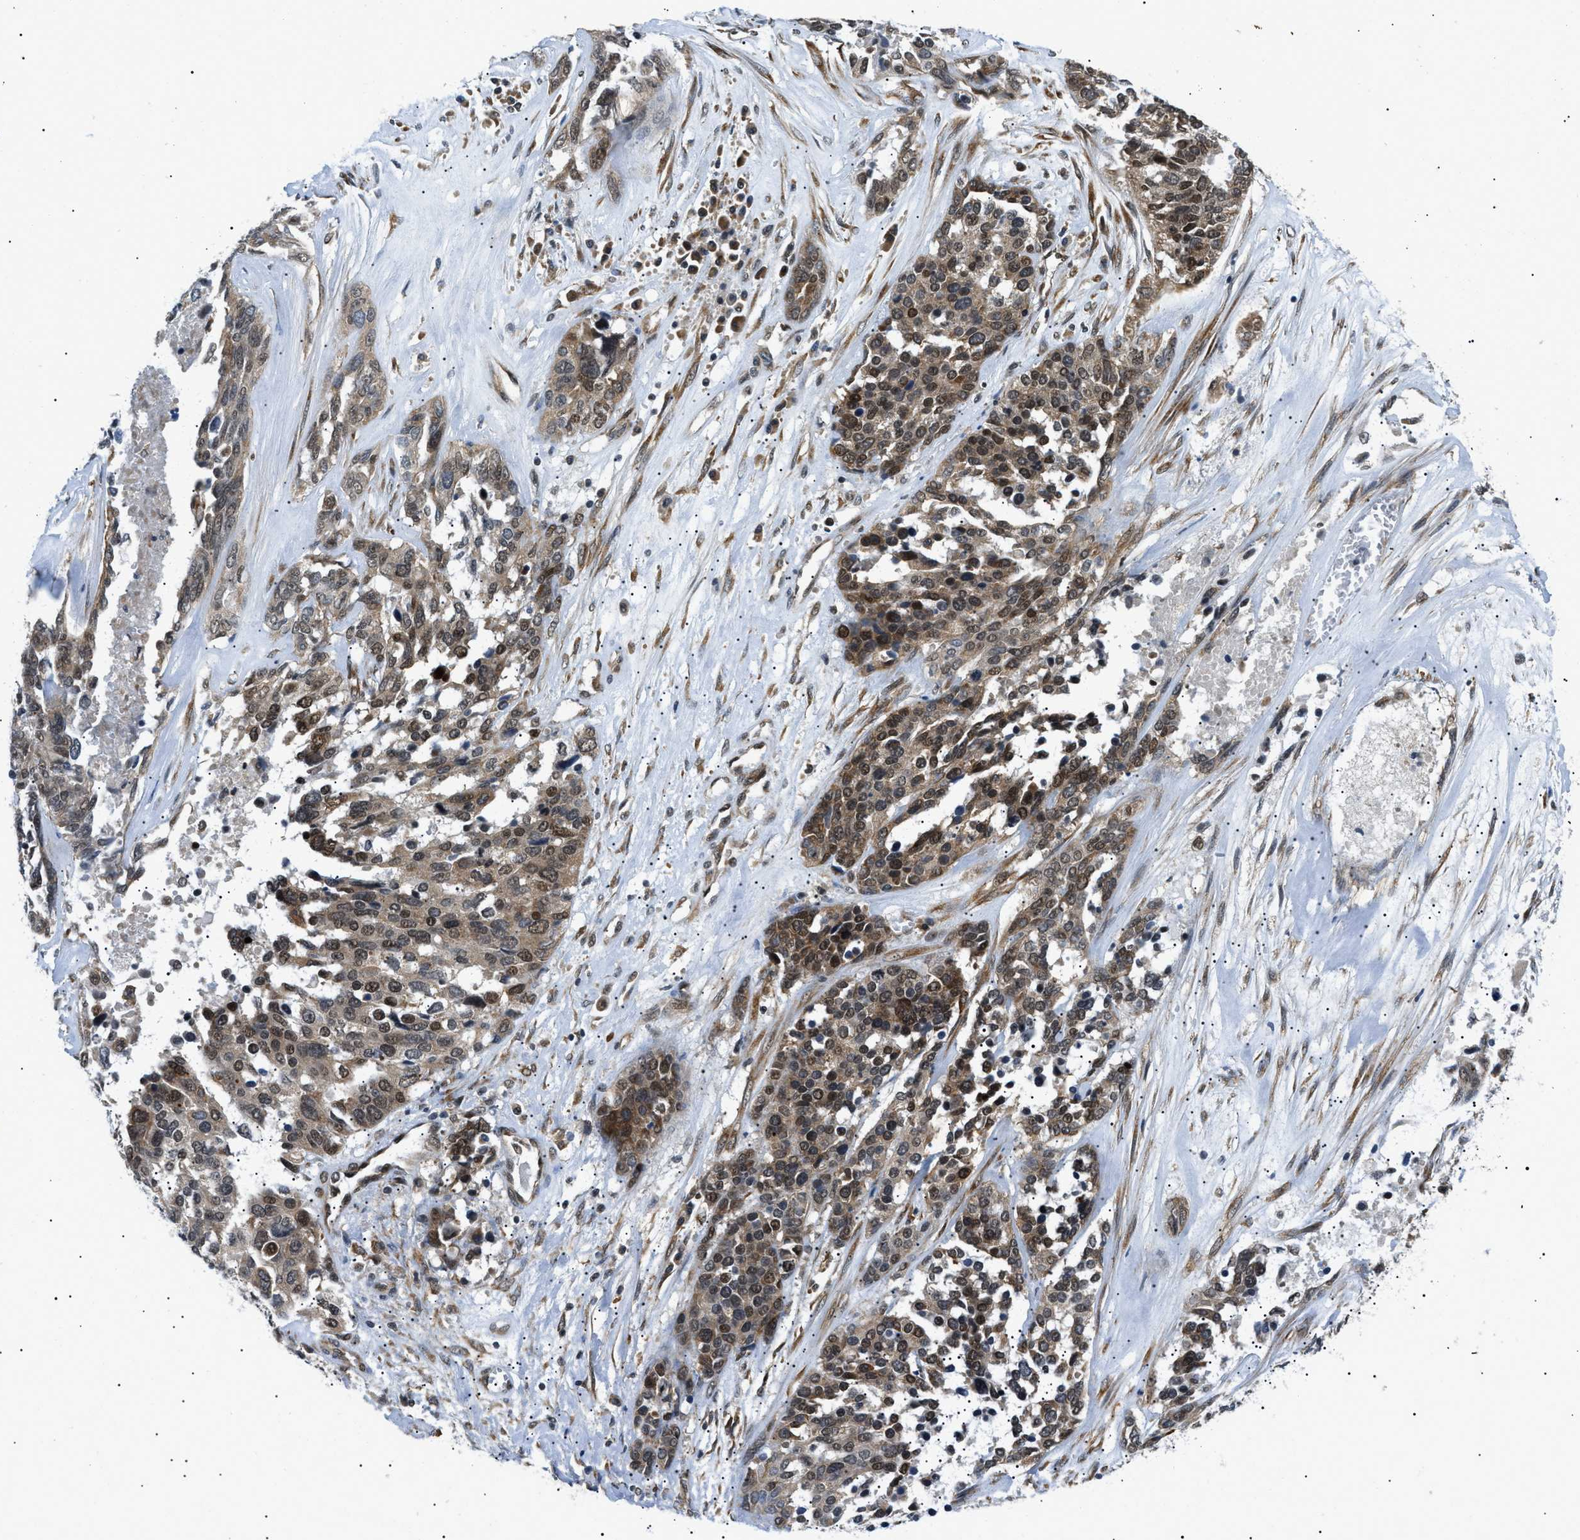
{"staining": {"intensity": "moderate", "quantity": ">75%", "location": "cytoplasmic/membranous,nuclear"}, "tissue": "ovarian cancer", "cell_type": "Tumor cells", "image_type": "cancer", "snomed": [{"axis": "morphology", "description": "Cystadenocarcinoma, serous, NOS"}, {"axis": "topography", "description": "Ovary"}], "caption": "Immunohistochemistry of ovarian cancer (serous cystadenocarcinoma) exhibits medium levels of moderate cytoplasmic/membranous and nuclear positivity in about >75% of tumor cells. The protein is shown in brown color, while the nuclei are stained blue.", "gene": "CWC25", "patient": {"sex": "female", "age": 44}}